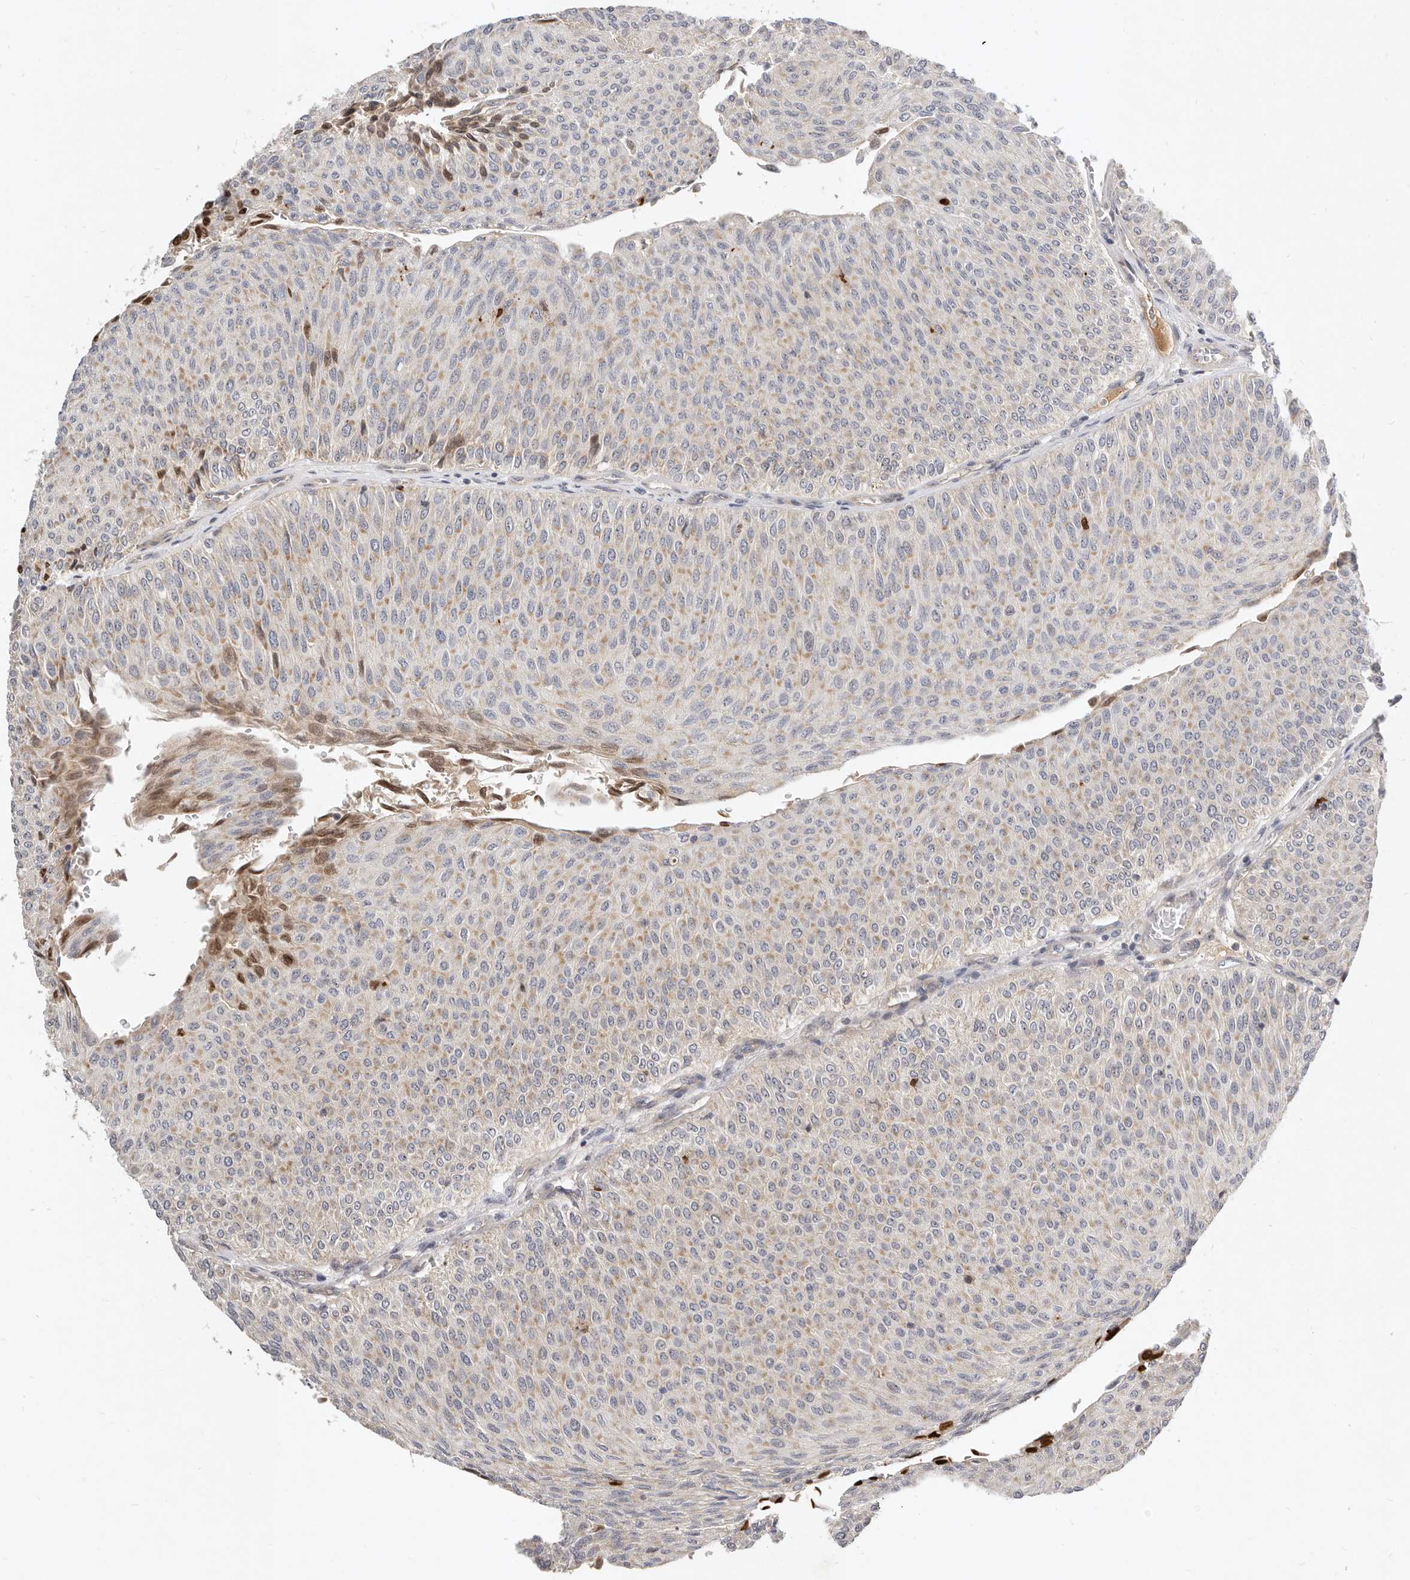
{"staining": {"intensity": "weak", "quantity": "25%-75%", "location": "cytoplasmic/membranous"}, "tissue": "urothelial cancer", "cell_type": "Tumor cells", "image_type": "cancer", "snomed": [{"axis": "morphology", "description": "Urothelial carcinoma, Low grade"}, {"axis": "topography", "description": "Urinary bladder"}], "caption": "Weak cytoplasmic/membranous staining for a protein is appreciated in about 25%-75% of tumor cells of urothelial cancer using IHC.", "gene": "MICALL2", "patient": {"sex": "male", "age": 78}}